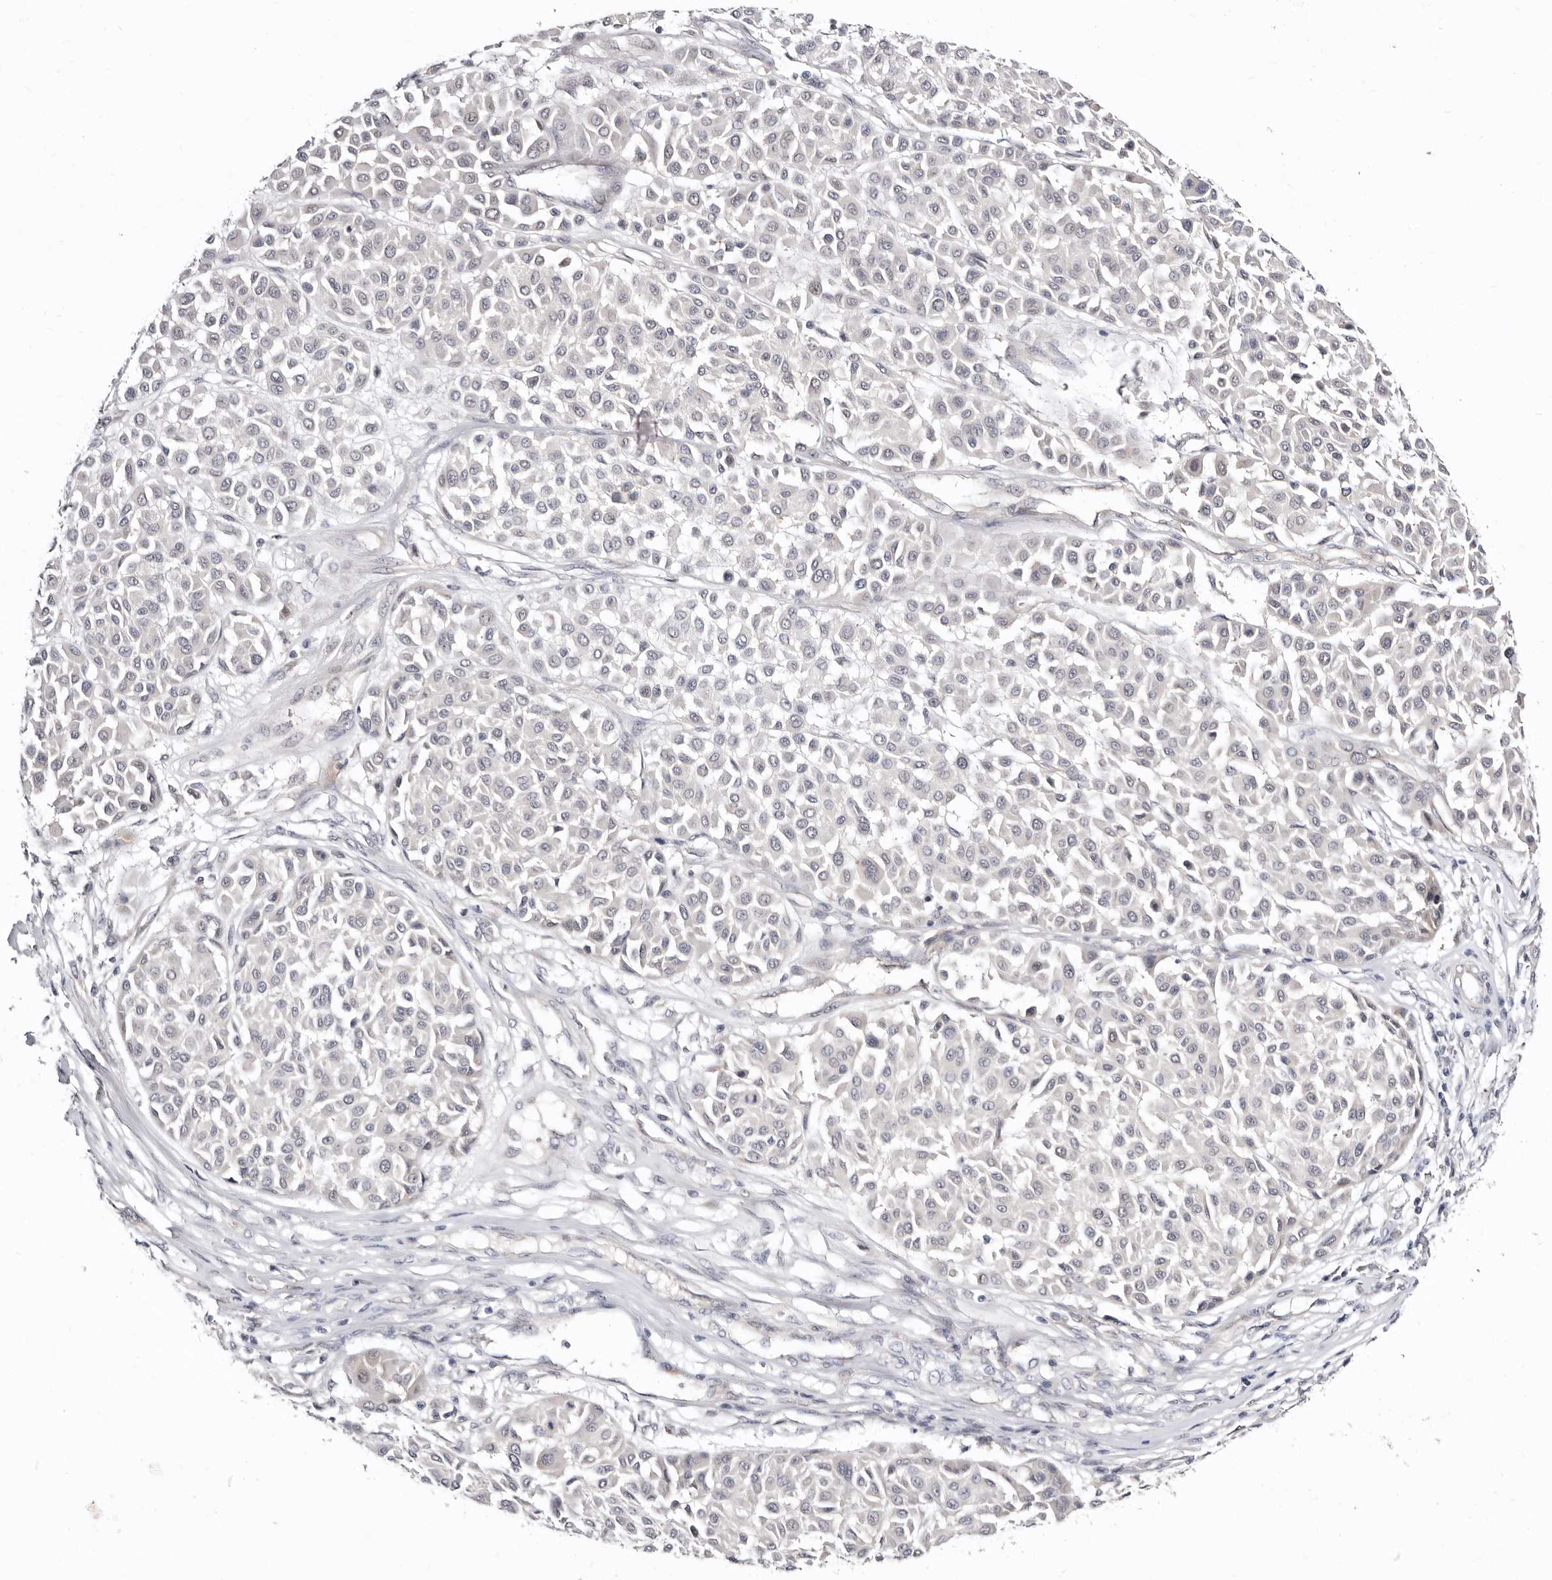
{"staining": {"intensity": "negative", "quantity": "none", "location": "none"}, "tissue": "melanoma", "cell_type": "Tumor cells", "image_type": "cancer", "snomed": [{"axis": "morphology", "description": "Malignant melanoma, Metastatic site"}, {"axis": "topography", "description": "Soft tissue"}], "caption": "IHC of malignant melanoma (metastatic site) reveals no positivity in tumor cells.", "gene": "KLHL4", "patient": {"sex": "male", "age": 41}}